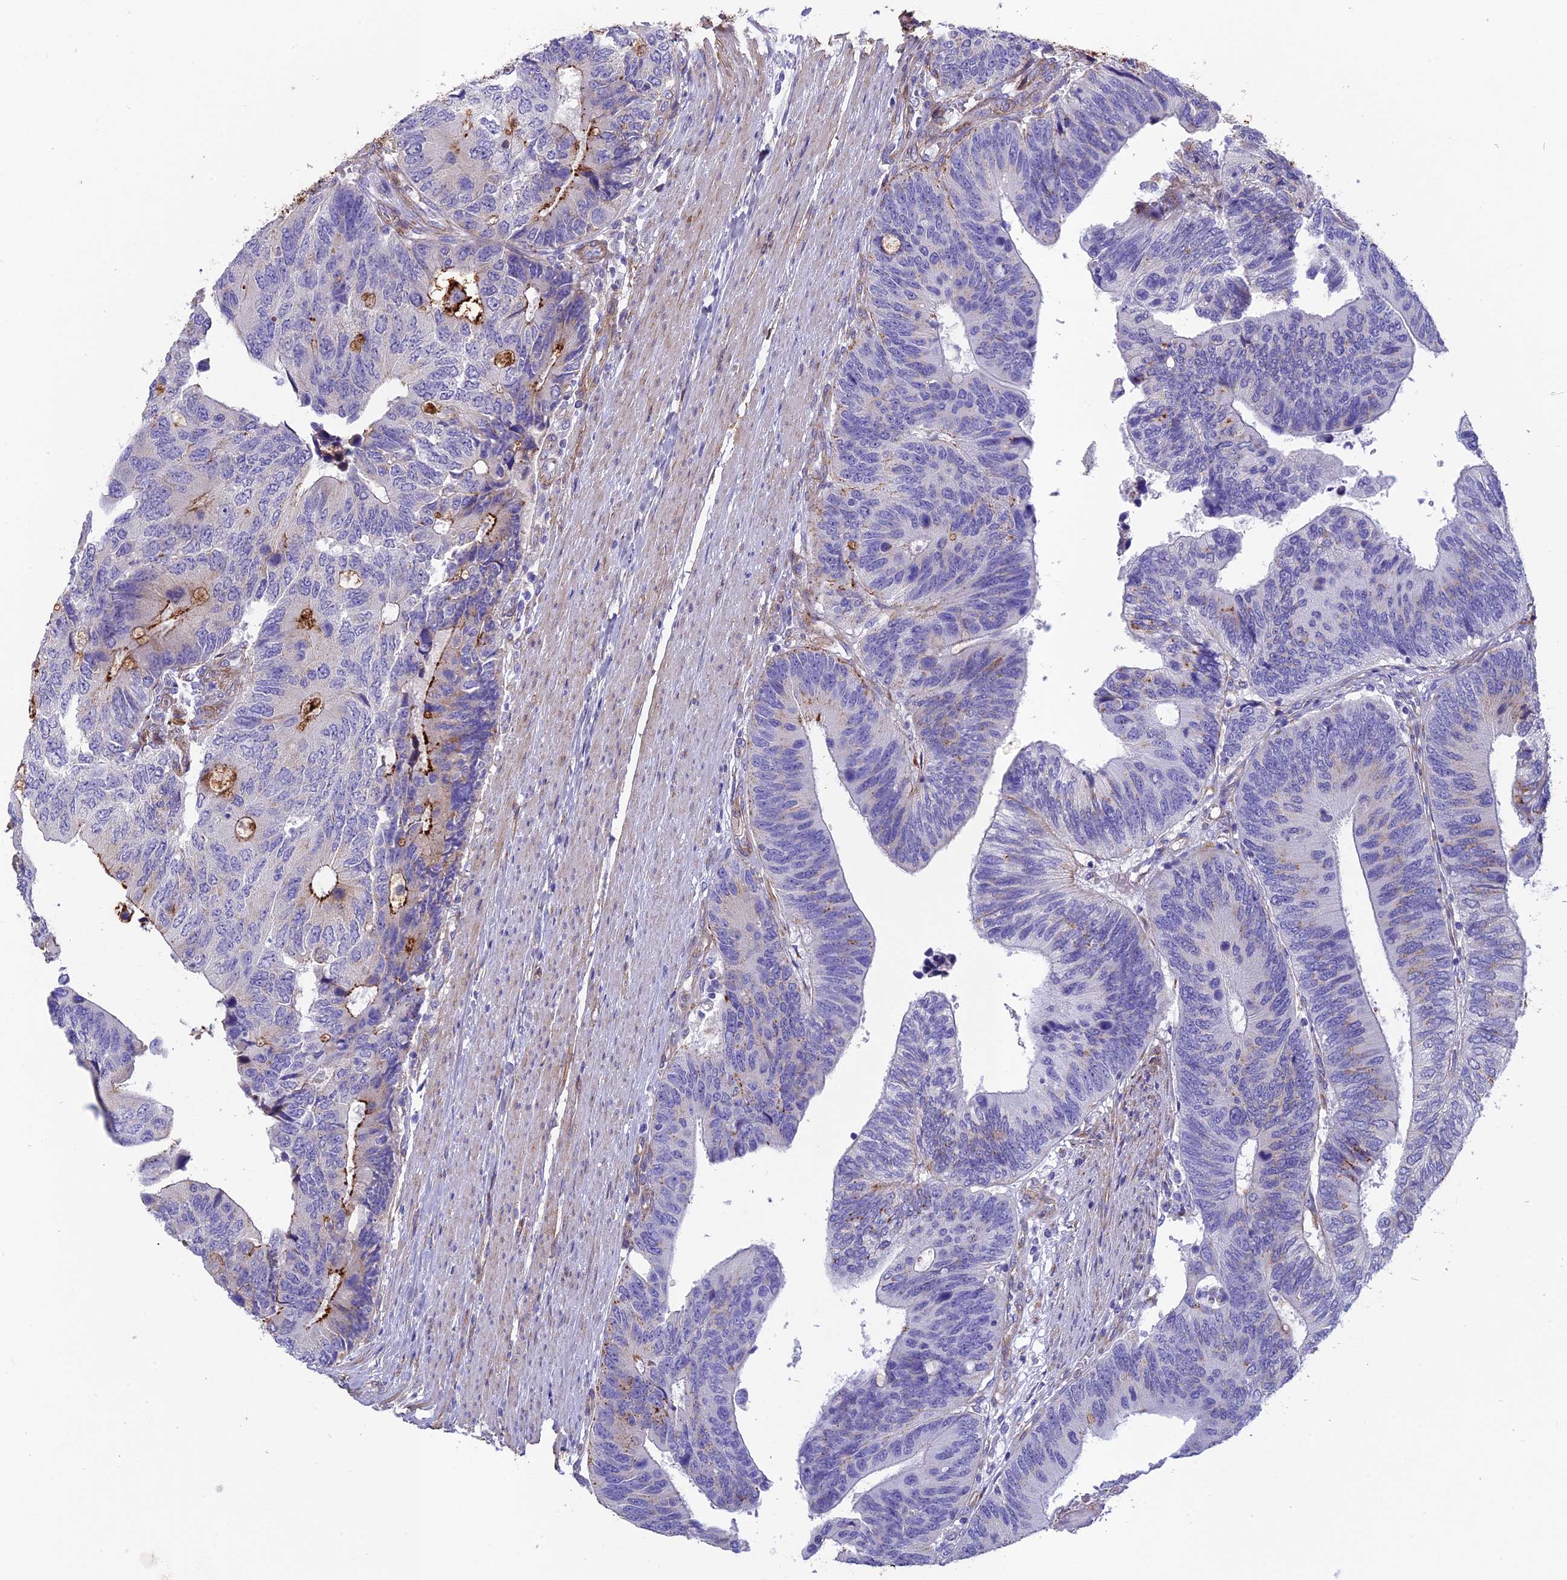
{"staining": {"intensity": "strong", "quantity": "<25%", "location": "cytoplasmic/membranous"}, "tissue": "colorectal cancer", "cell_type": "Tumor cells", "image_type": "cancer", "snomed": [{"axis": "morphology", "description": "Adenocarcinoma, NOS"}, {"axis": "topography", "description": "Colon"}], "caption": "An immunohistochemistry (IHC) photomicrograph of tumor tissue is shown. Protein staining in brown labels strong cytoplasmic/membranous positivity in adenocarcinoma (colorectal) within tumor cells.", "gene": "TNS1", "patient": {"sex": "male", "age": 87}}